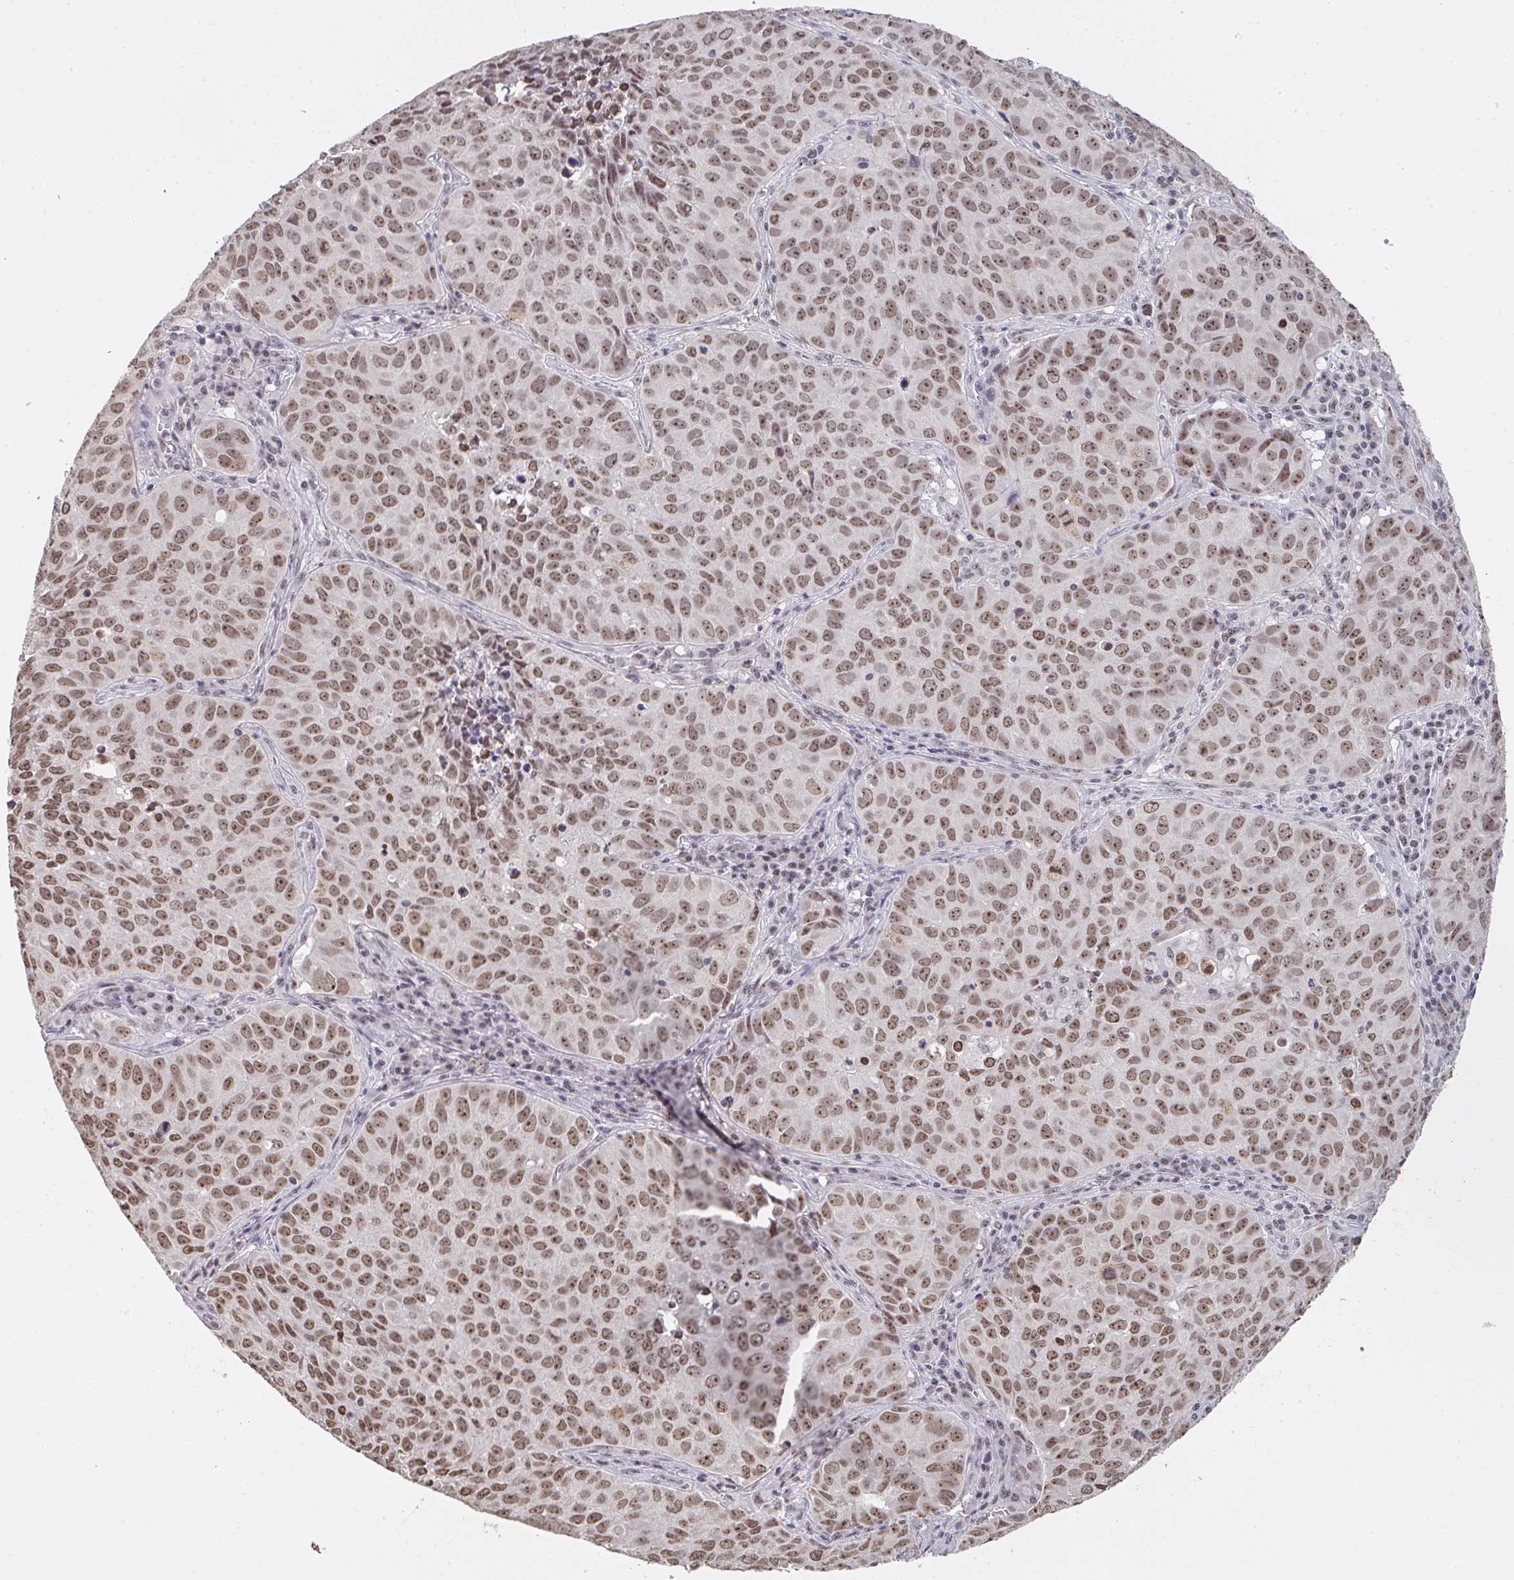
{"staining": {"intensity": "moderate", "quantity": ">75%", "location": "nuclear"}, "tissue": "lung cancer", "cell_type": "Tumor cells", "image_type": "cancer", "snomed": [{"axis": "morphology", "description": "Adenocarcinoma, NOS"}, {"axis": "topography", "description": "Lung"}], "caption": "Immunohistochemistry of adenocarcinoma (lung) exhibits medium levels of moderate nuclear expression in approximately >75% of tumor cells.", "gene": "DKC1", "patient": {"sex": "female", "age": 50}}